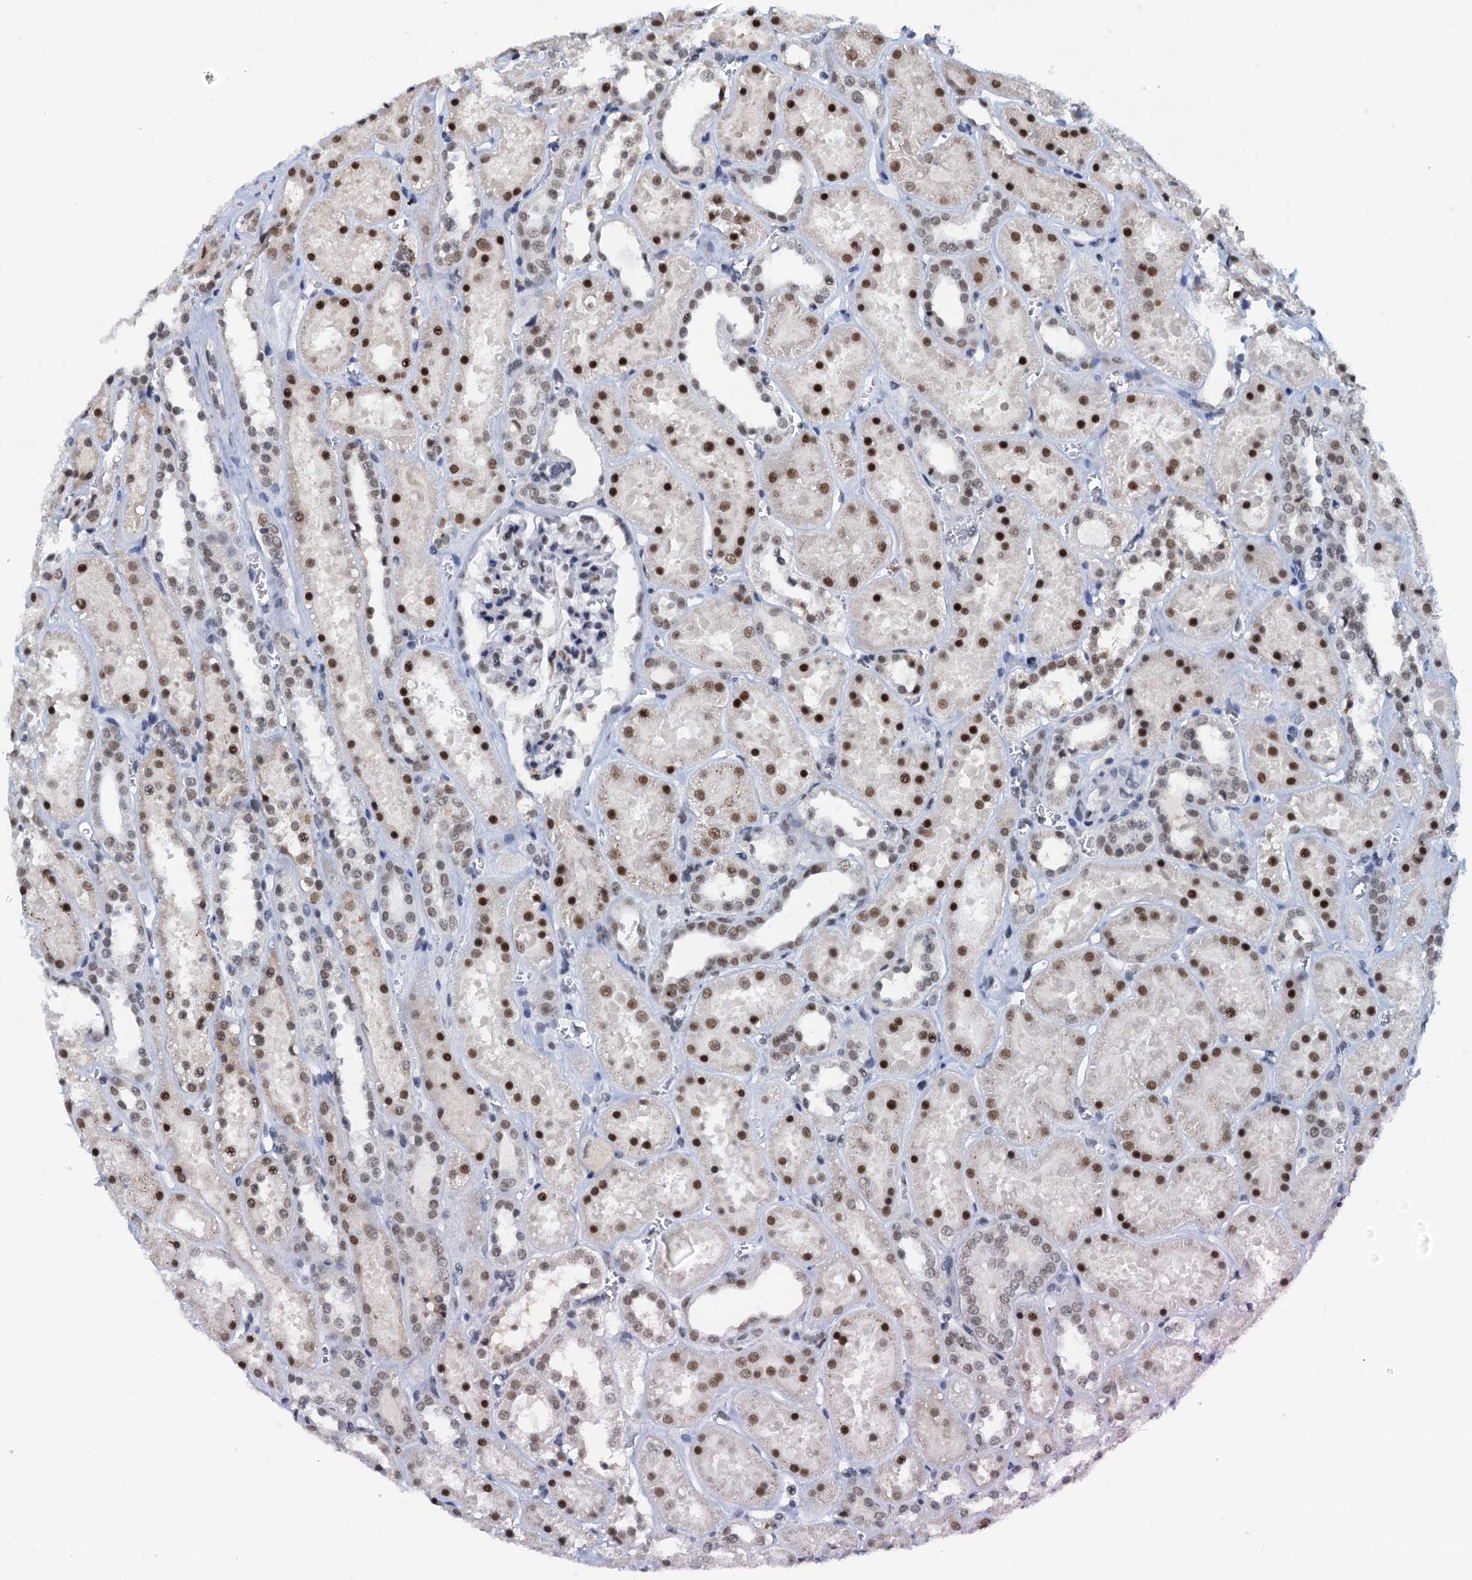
{"staining": {"intensity": "moderate", "quantity": "<25%", "location": "nuclear"}, "tissue": "kidney", "cell_type": "Cells in glomeruli", "image_type": "normal", "snomed": [{"axis": "morphology", "description": "Normal tissue, NOS"}, {"axis": "topography", "description": "Kidney"}], "caption": "Immunohistochemical staining of benign kidney demonstrates <25% levels of moderate nuclear protein staining in approximately <25% of cells in glomeruli.", "gene": "SNRPD1", "patient": {"sex": "female", "age": 41}}